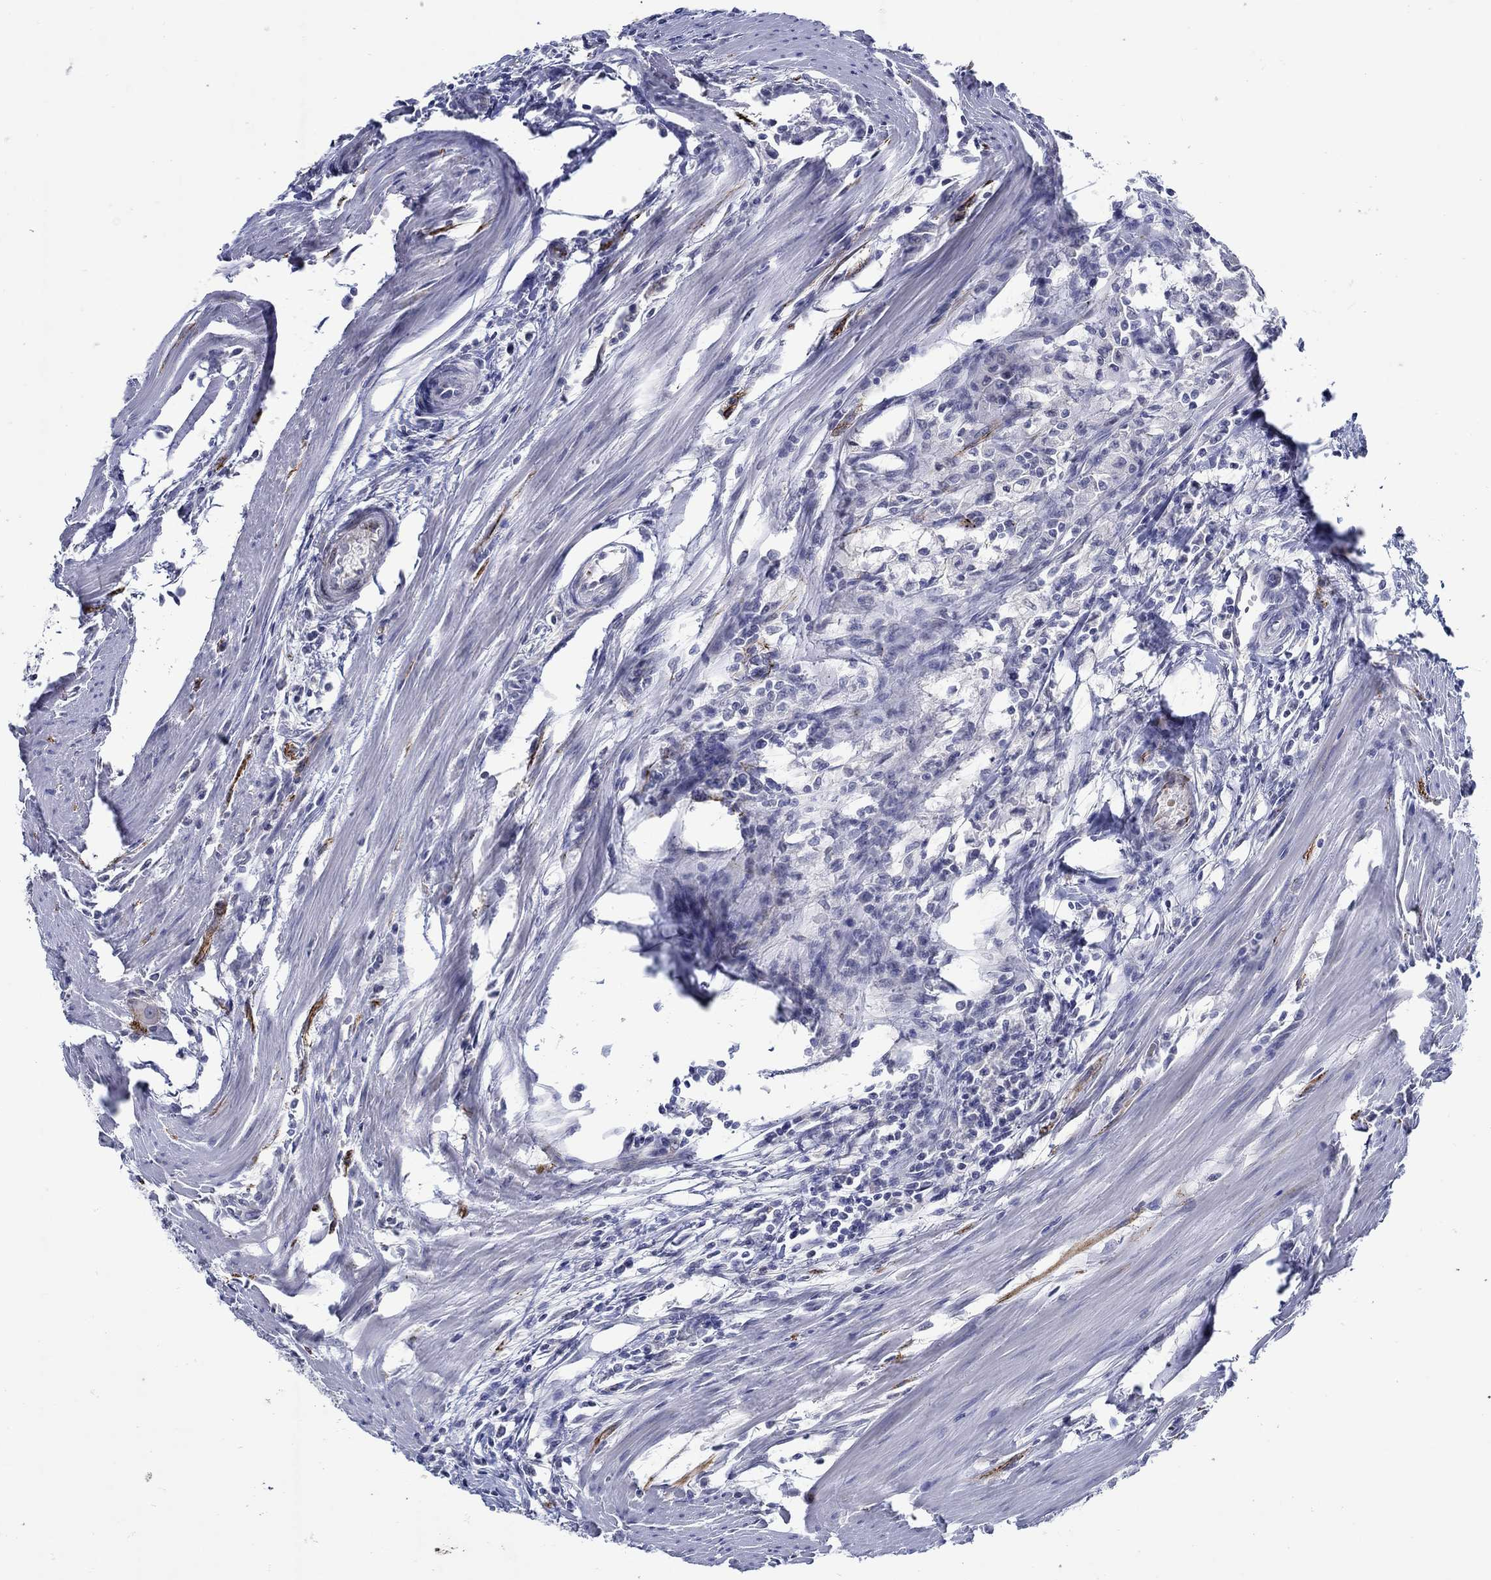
{"staining": {"intensity": "negative", "quantity": "none", "location": "none"}, "tissue": "colorectal cancer", "cell_type": "Tumor cells", "image_type": "cancer", "snomed": [{"axis": "morphology", "description": "Adenocarcinoma, NOS"}, {"axis": "topography", "description": "Rectum"}], "caption": "The immunohistochemistry image has no significant expression in tumor cells of colorectal cancer (adenocarcinoma) tissue.", "gene": "MC2R", "patient": {"sex": "male", "age": 67}}